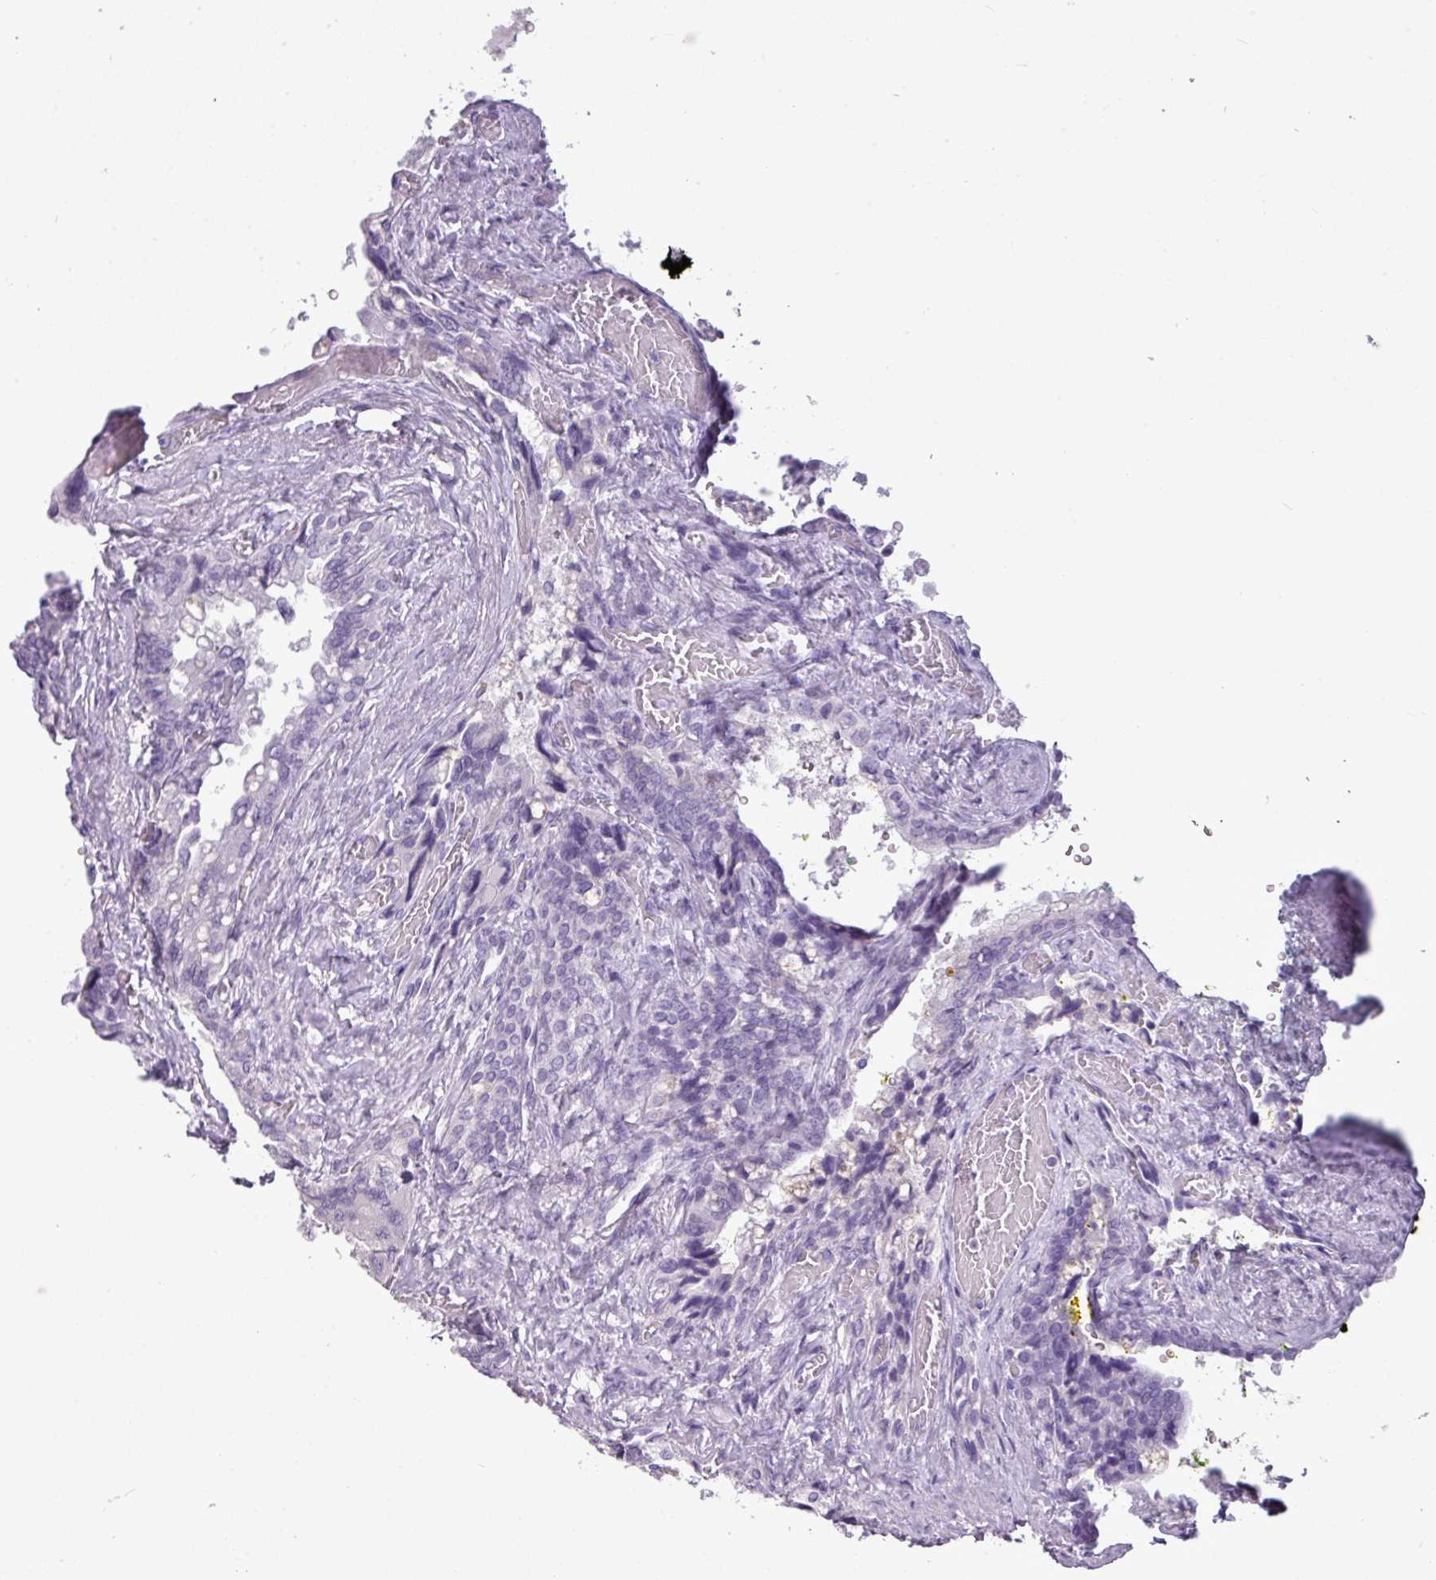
{"staining": {"intensity": "negative", "quantity": "none", "location": "none"}, "tissue": "seminal vesicle", "cell_type": "Glandular cells", "image_type": "normal", "snomed": [{"axis": "morphology", "description": "Normal tissue, NOS"}, {"axis": "topography", "description": "Seminal veicle"}, {"axis": "topography", "description": "Peripheral nerve tissue"}], "caption": "Human seminal vesicle stained for a protein using immunohistochemistry (IHC) shows no expression in glandular cells.", "gene": "TMEM91", "patient": {"sex": "male", "age": 60}}